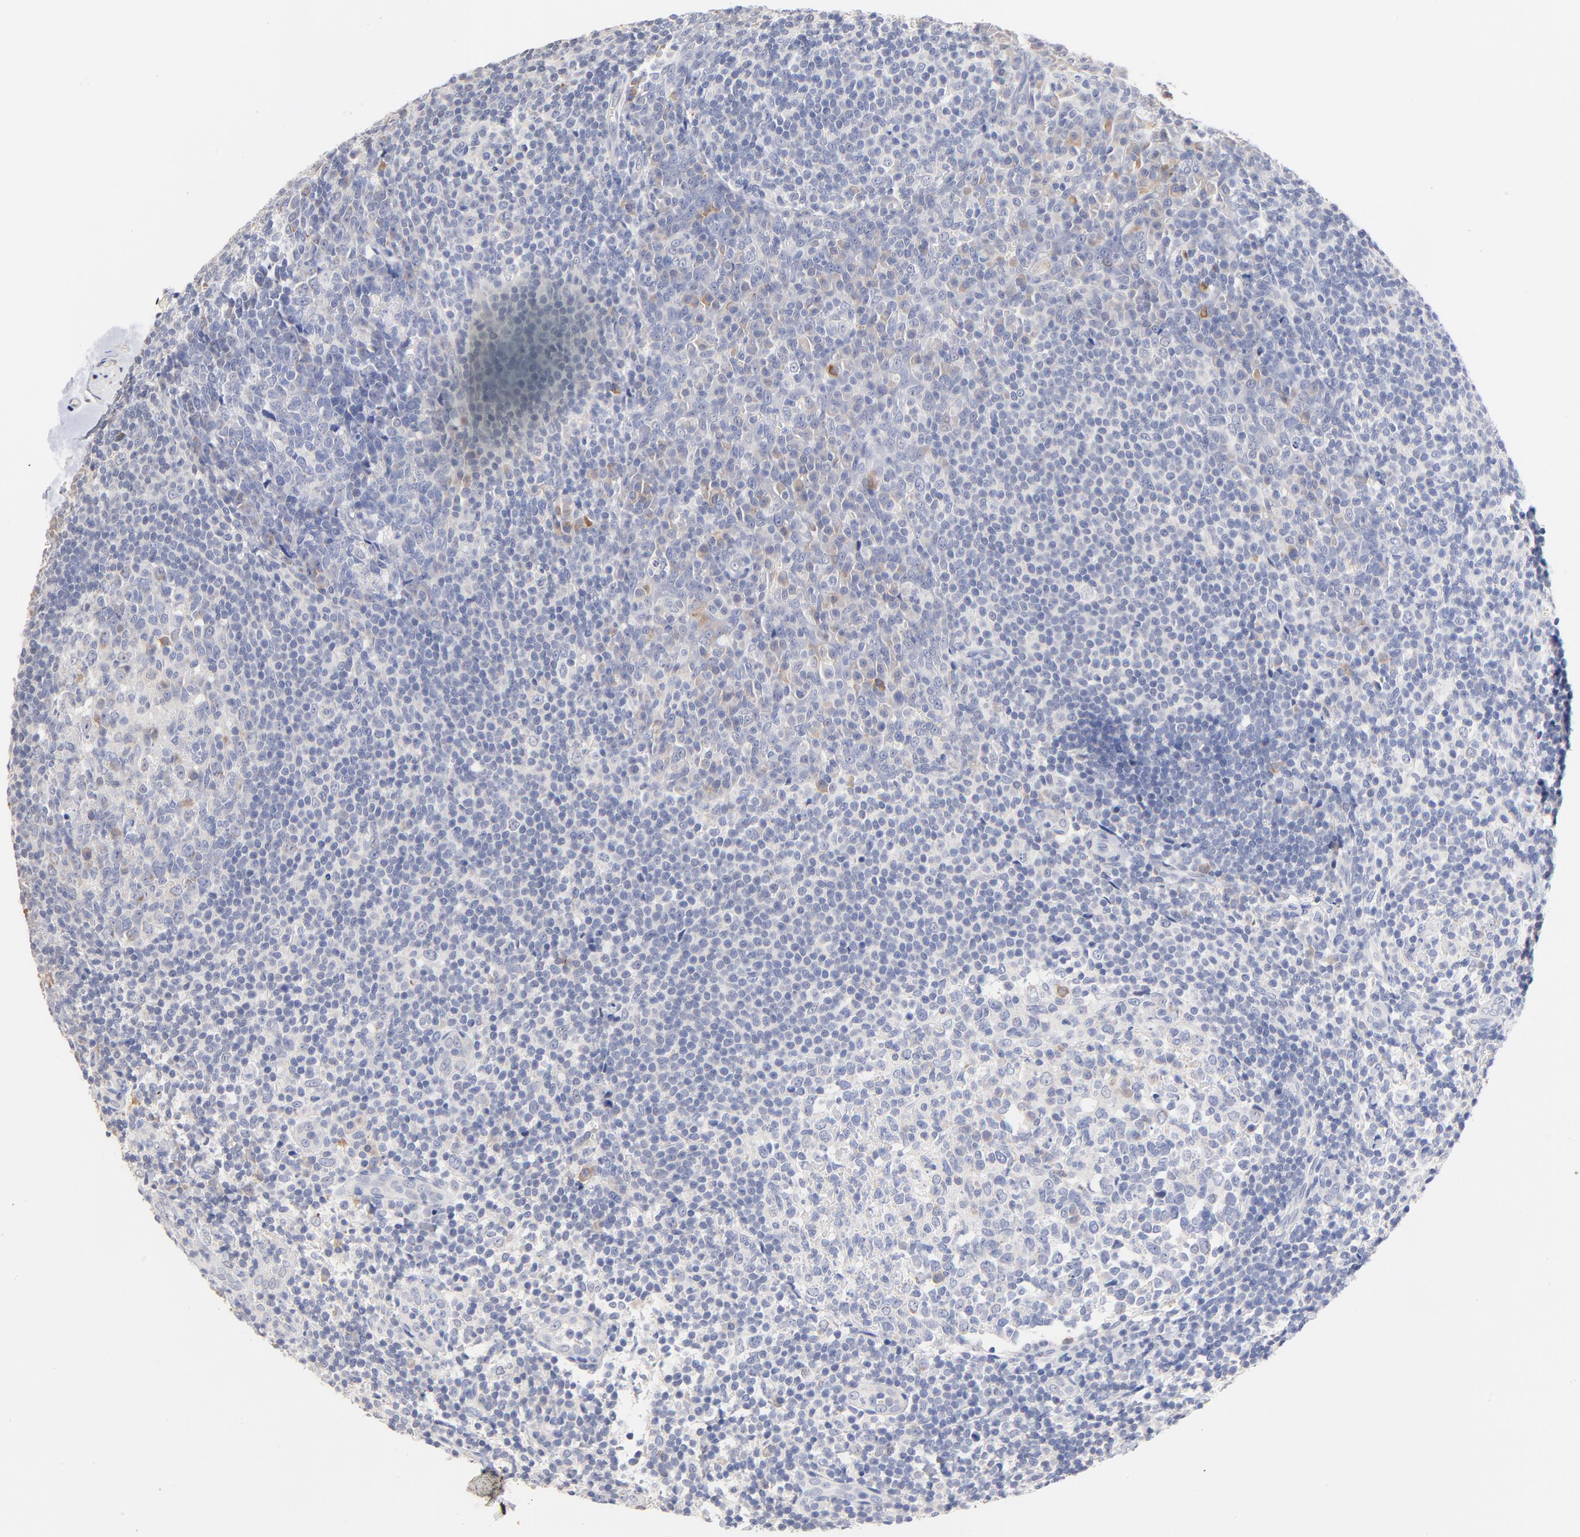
{"staining": {"intensity": "negative", "quantity": "none", "location": "none"}, "tissue": "tonsil", "cell_type": "Germinal center cells", "image_type": "normal", "snomed": [{"axis": "morphology", "description": "Normal tissue, NOS"}, {"axis": "topography", "description": "Tonsil"}], "caption": "IHC histopathology image of normal human tonsil stained for a protein (brown), which displays no staining in germinal center cells. (Stains: DAB immunohistochemistry (IHC) with hematoxylin counter stain, Microscopy: brightfield microscopy at high magnification).", "gene": "TWNK", "patient": {"sex": "male", "age": 31}}